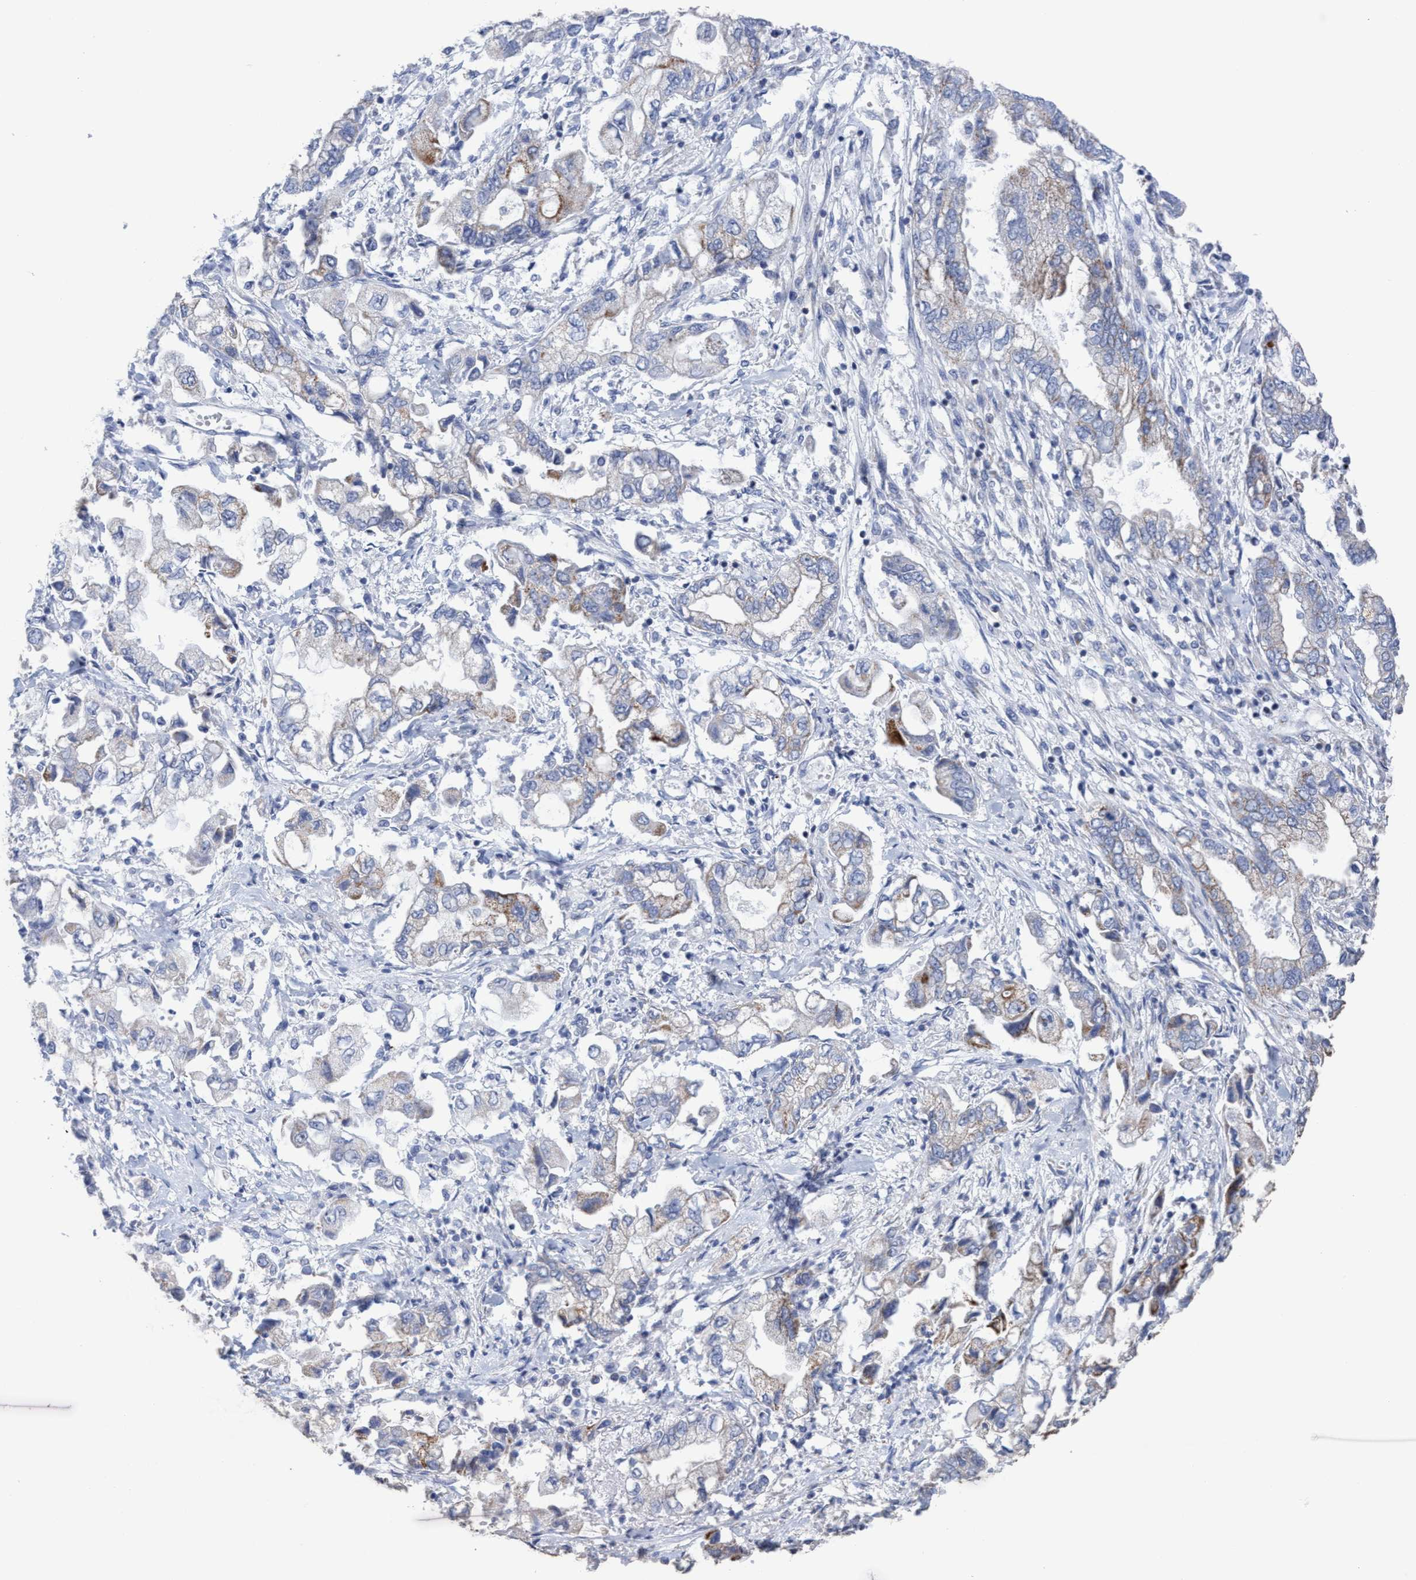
{"staining": {"intensity": "moderate", "quantity": "<25%", "location": "cytoplasmic/membranous"}, "tissue": "stomach cancer", "cell_type": "Tumor cells", "image_type": "cancer", "snomed": [{"axis": "morphology", "description": "Normal tissue, NOS"}, {"axis": "morphology", "description": "Adenocarcinoma, NOS"}, {"axis": "topography", "description": "Stomach"}], "caption": "Stomach adenocarcinoma stained for a protein reveals moderate cytoplasmic/membranous positivity in tumor cells.", "gene": "RSAD1", "patient": {"sex": "male", "age": 62}}